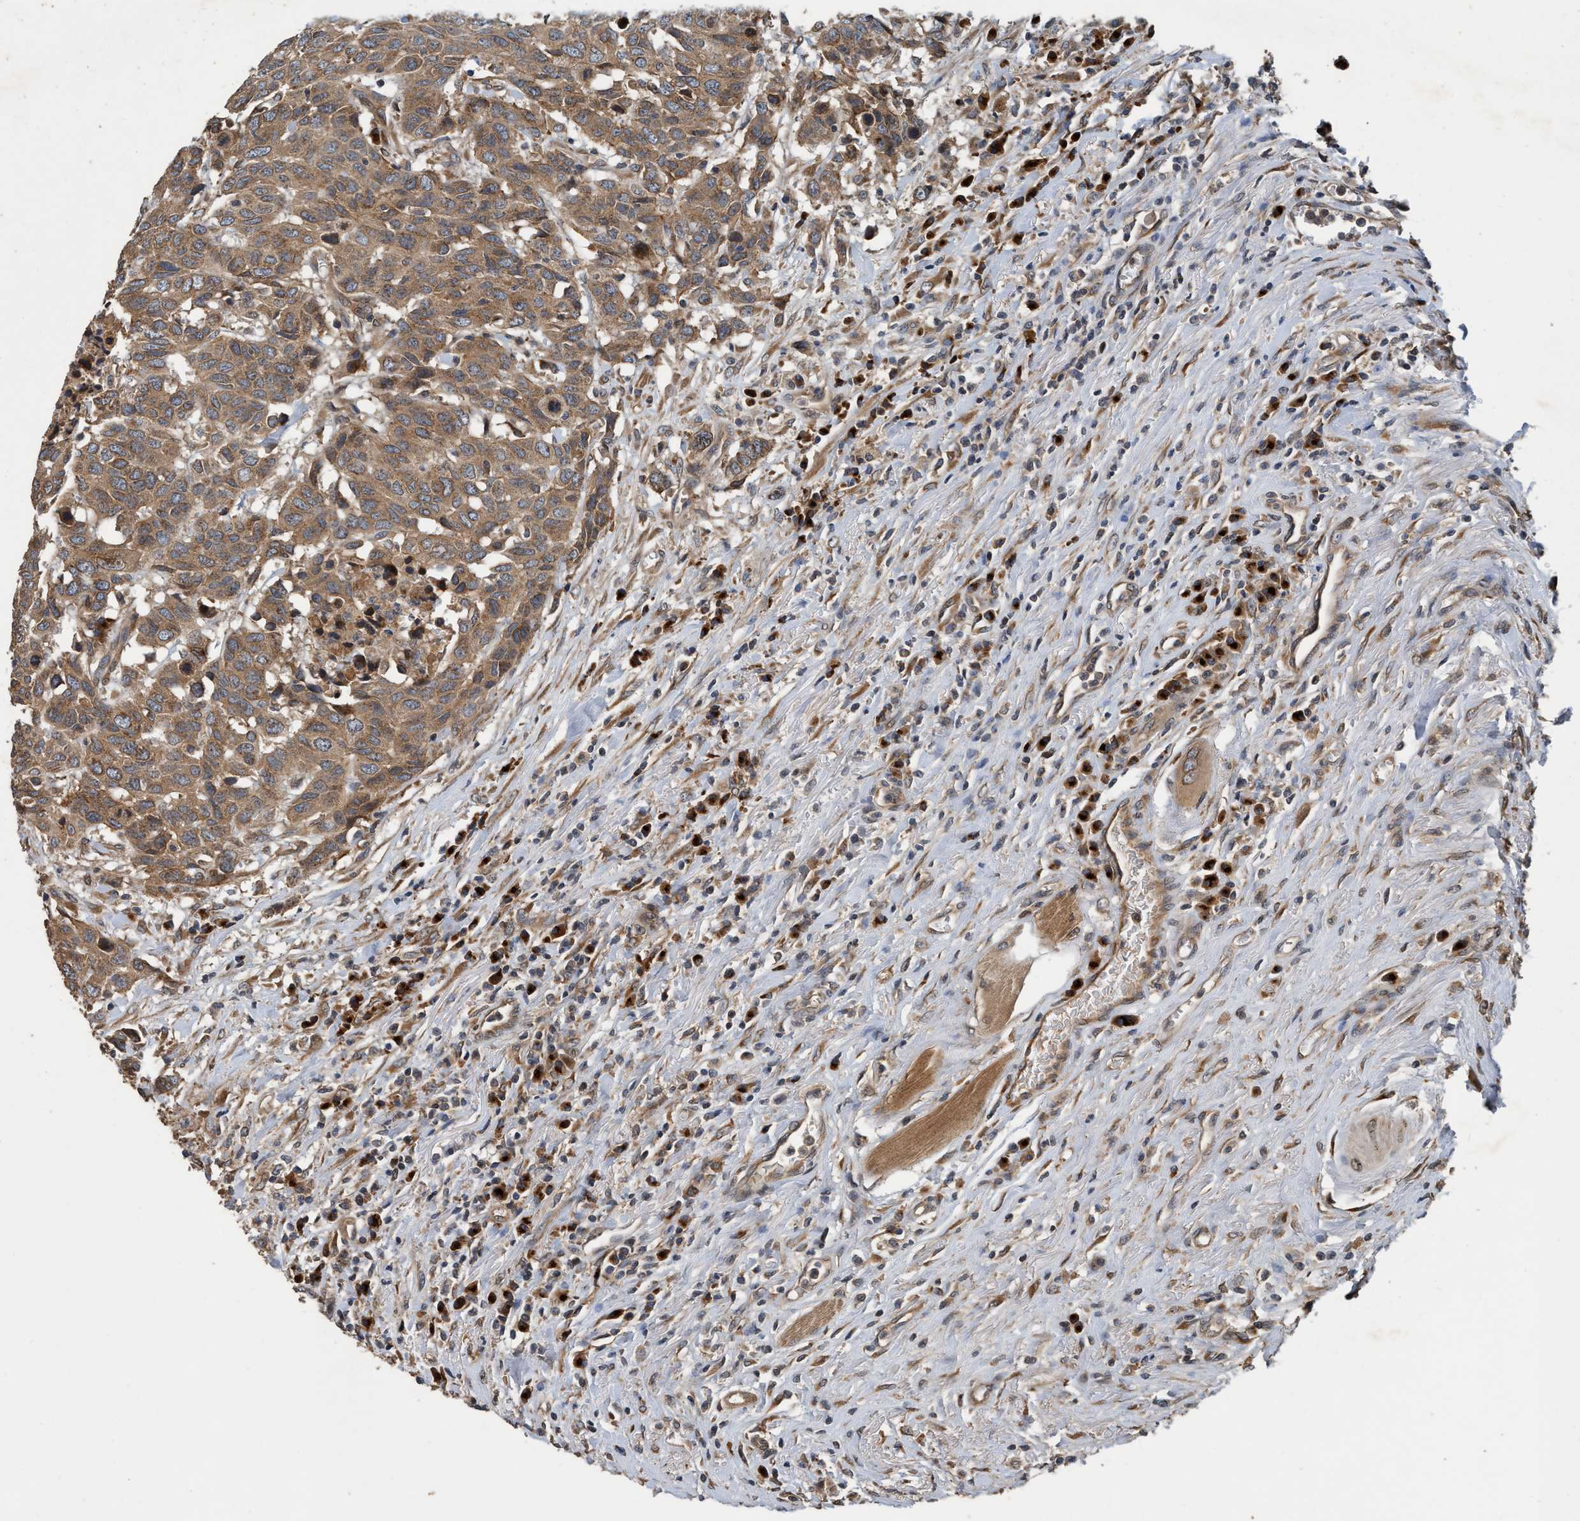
{"staining": {"intensity": "moderate", "quantity": ">75%", "location": "cytoplasmic/membranous"}, "tissue": "head and neck cancer", "cell_type": "Tumor cells", "image_type": "cancer", "snomed": [{"axis": "morphology", "description": "Squamous cell carcinoma, NOS"}, {"axis": "topography", "description": "Head-Neck"}], "caption": "This micrograph demonstrates head and neck squamous cell carcinoma stained with immunohistochemistry (IHC) to label a protein in brown. The cytoplasmic/membranous of tumor cells show moderate positivity for the protein. Nuclei are counter-stained blue.", "gene": "MACC1", "patient": {"sex": "male", "age": 66}}